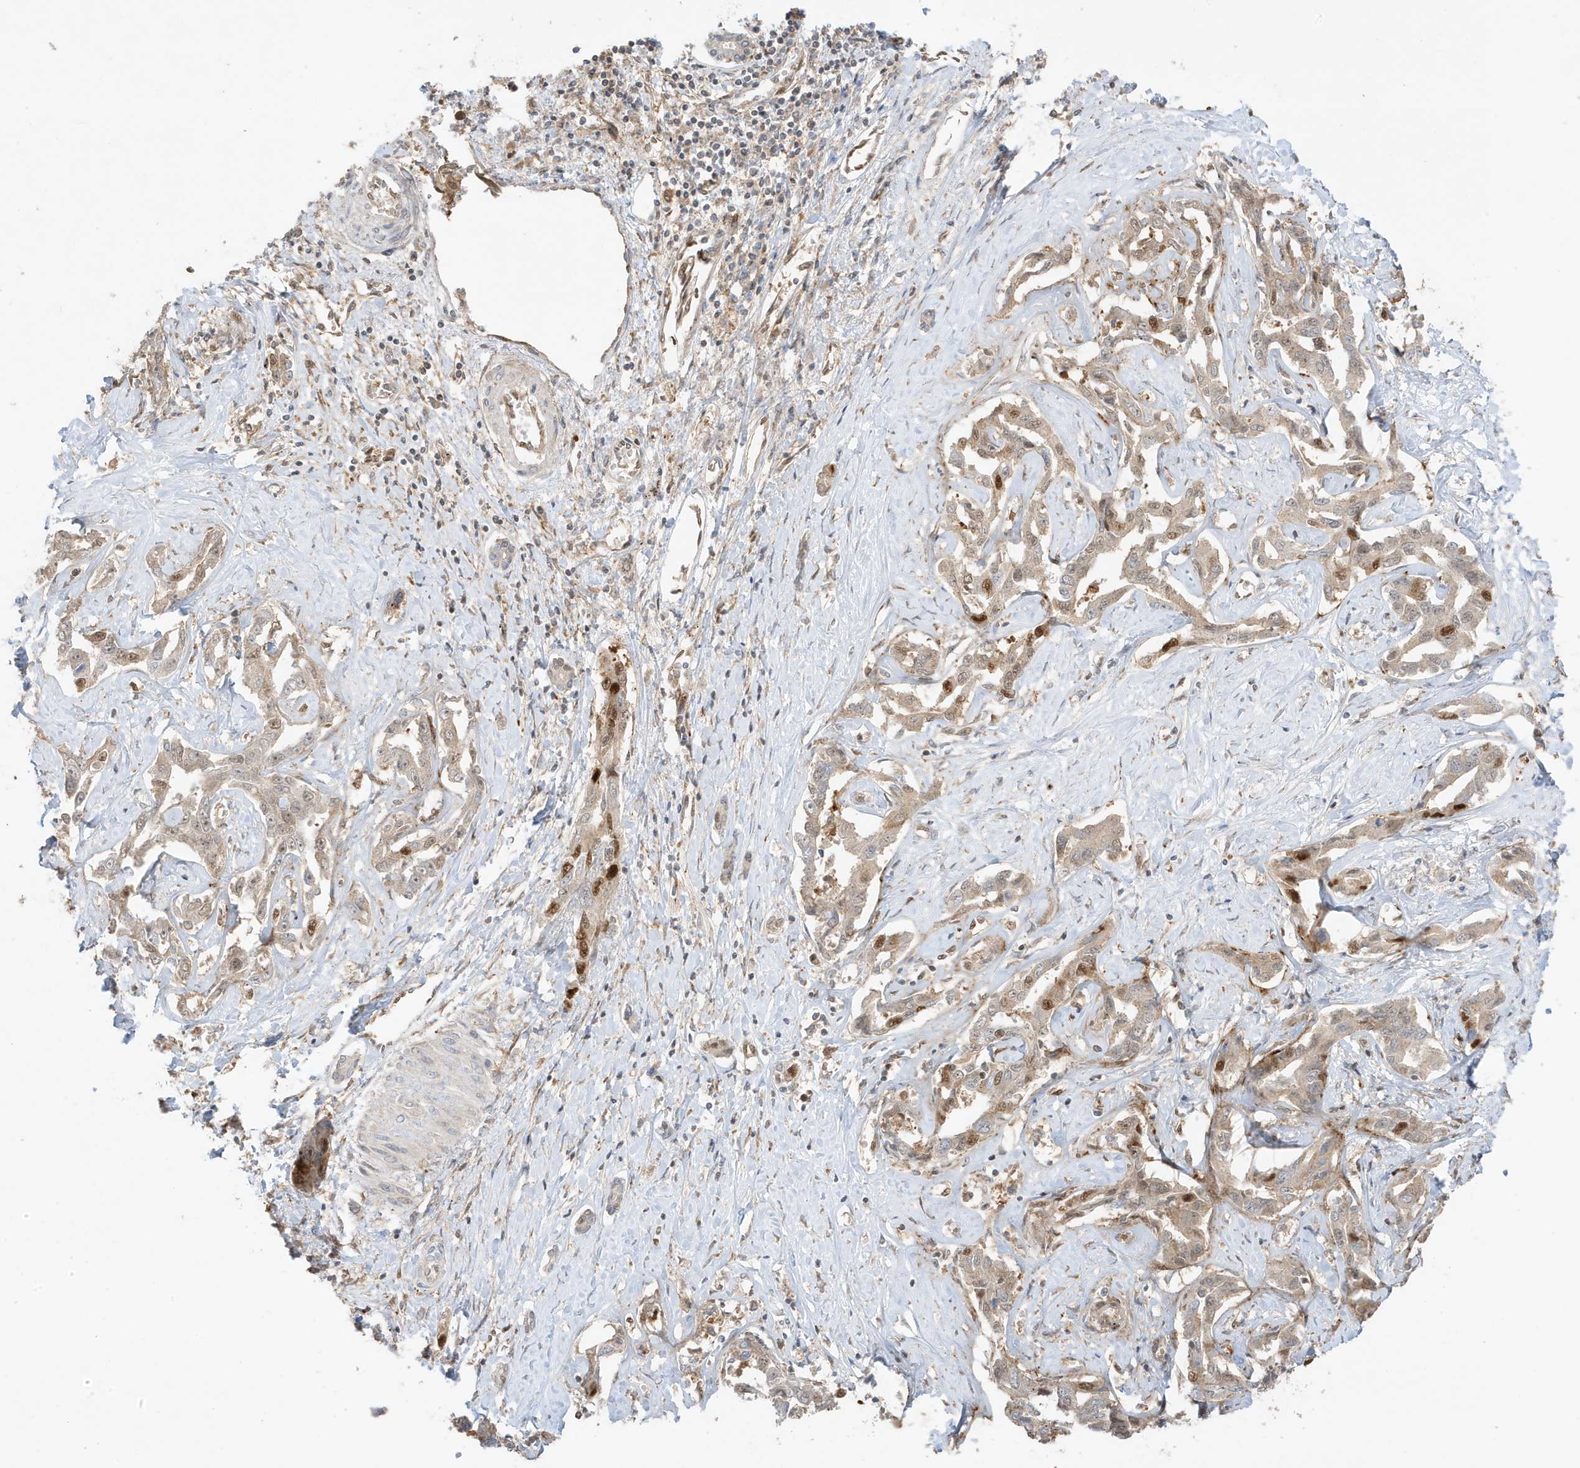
{"staining": {"intensity": "moderate", "quantity": "<25%", "location": "cytoplasmic/membranous,nuclear"}, "tissue": "liver cancer", "cell_type": "Tumor cells", "image_type": "cancer", "snomed": [{"axis": "morphology", "description": "Cholangiocarcinoma"}, {"axis": "topography", "description": "Liver"}], "caption": "IHC histopathology image of neoplastic tissue: human liver cancer stained using IHC exhibits low levels of moderate protein expression localized specifically in the cytoplasmic/membranous and nuclear of tumor cells, appearing as a cytoplasmic/membranous and nuclear brown color.", "gene": "ZBTB41", "patient": {"sex": "male", "age": 59}}